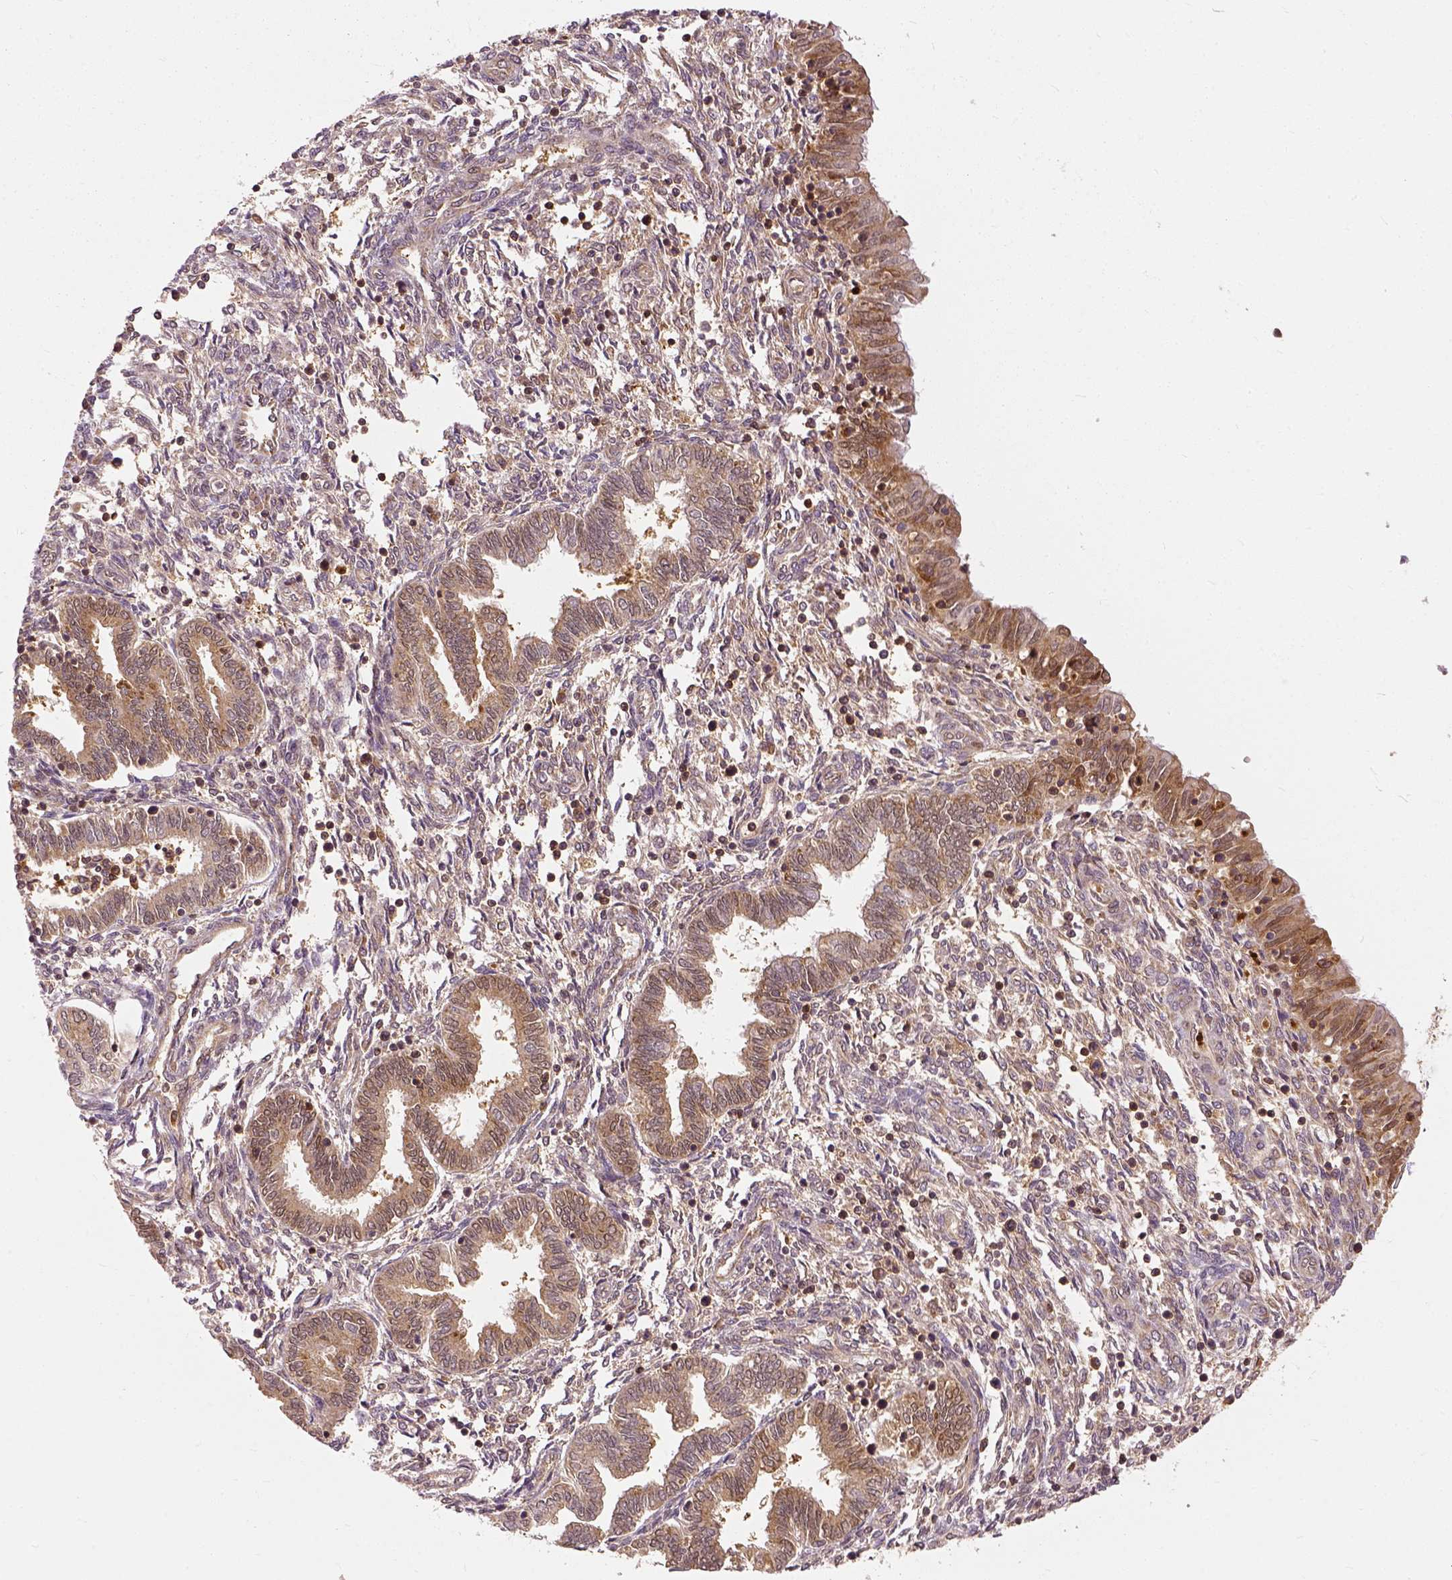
{"staining": {"intensity": "moderate", "quantity": ">75%", "location": "cytoplasmic/membranous"}, "tissue": "endometrium", "cell_type": "Cells in endometrial stroma", "image_type": "normal", "snomed": [{"axis": "morphology", "description": "Normal tissue, NOS"}, {"axis": "topography", "description": "Endometrium"}], "caption": "Moderate cytoplasmic/membranous expression for a protein is appreciated in about >75% of cells in endometrial stroma of unremarkable endometrium using immunohistochemistry (IHC).", "gene": "GPI", "patient": {"sex": "female", "age": 42}}